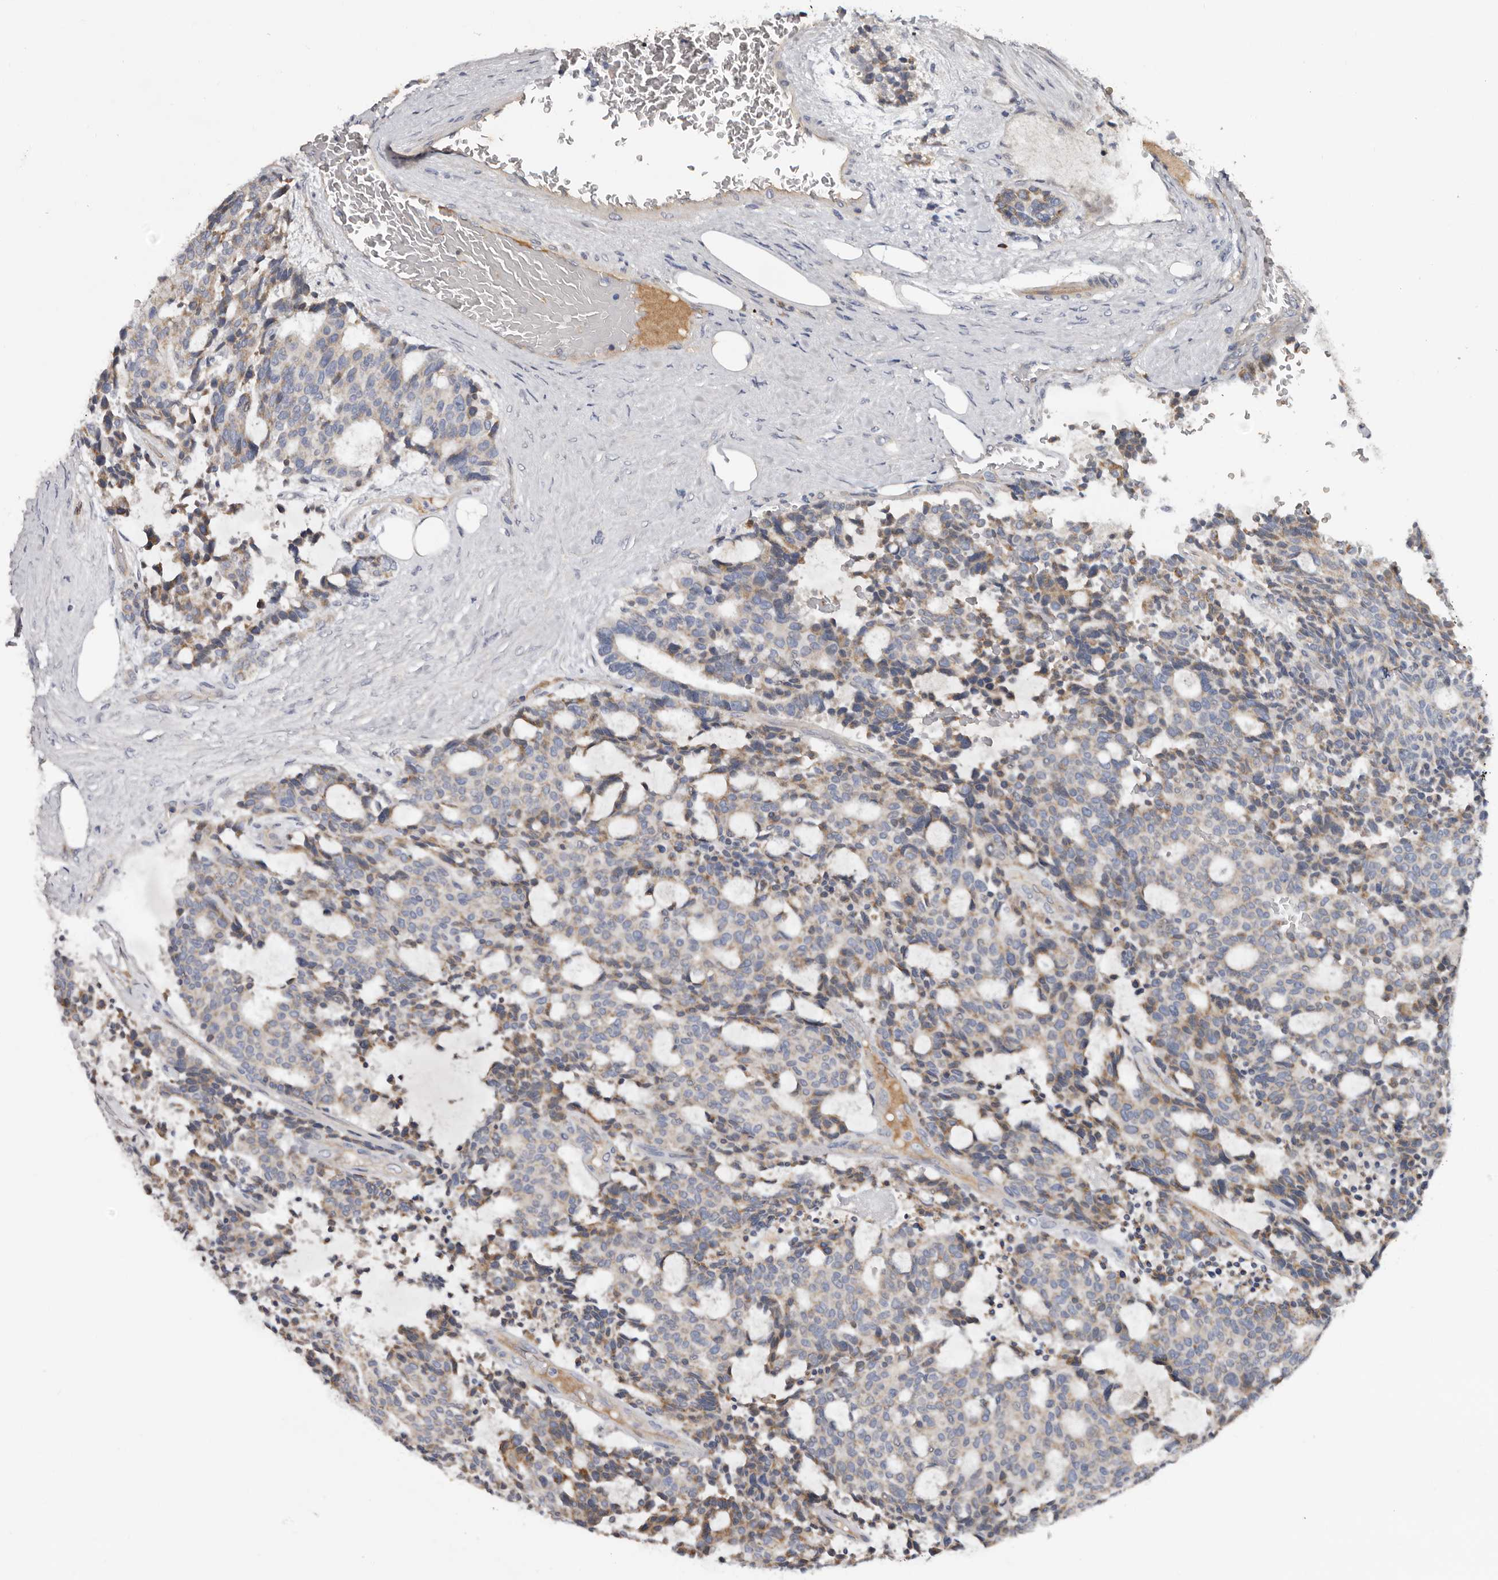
{"staining": {"intensity": "moderate", "quantity": "<25%", "location": "cytoplasmic/membranous"}, "tissue": "carcinoid", "cell_type": "Tumor cells", "image_type": "cancer", "snomed": [{"axis": "morphology", "description": "Carcinoid, malignant, NOS"}, {"axis": "topography", "description": "Pancreas"}], "caption": "Malignant carcinoid stained with DAB (3,3'-diaminobenzidine) IHC exhibits low levels of moderate cytoplasmic/membranous staining in approximately <25% of tumor cells. (Brightfield microscopy of DAB IHC at high magnification).", "gene": "SPTA1", "patient": {"sex": "female", "age": 54}}